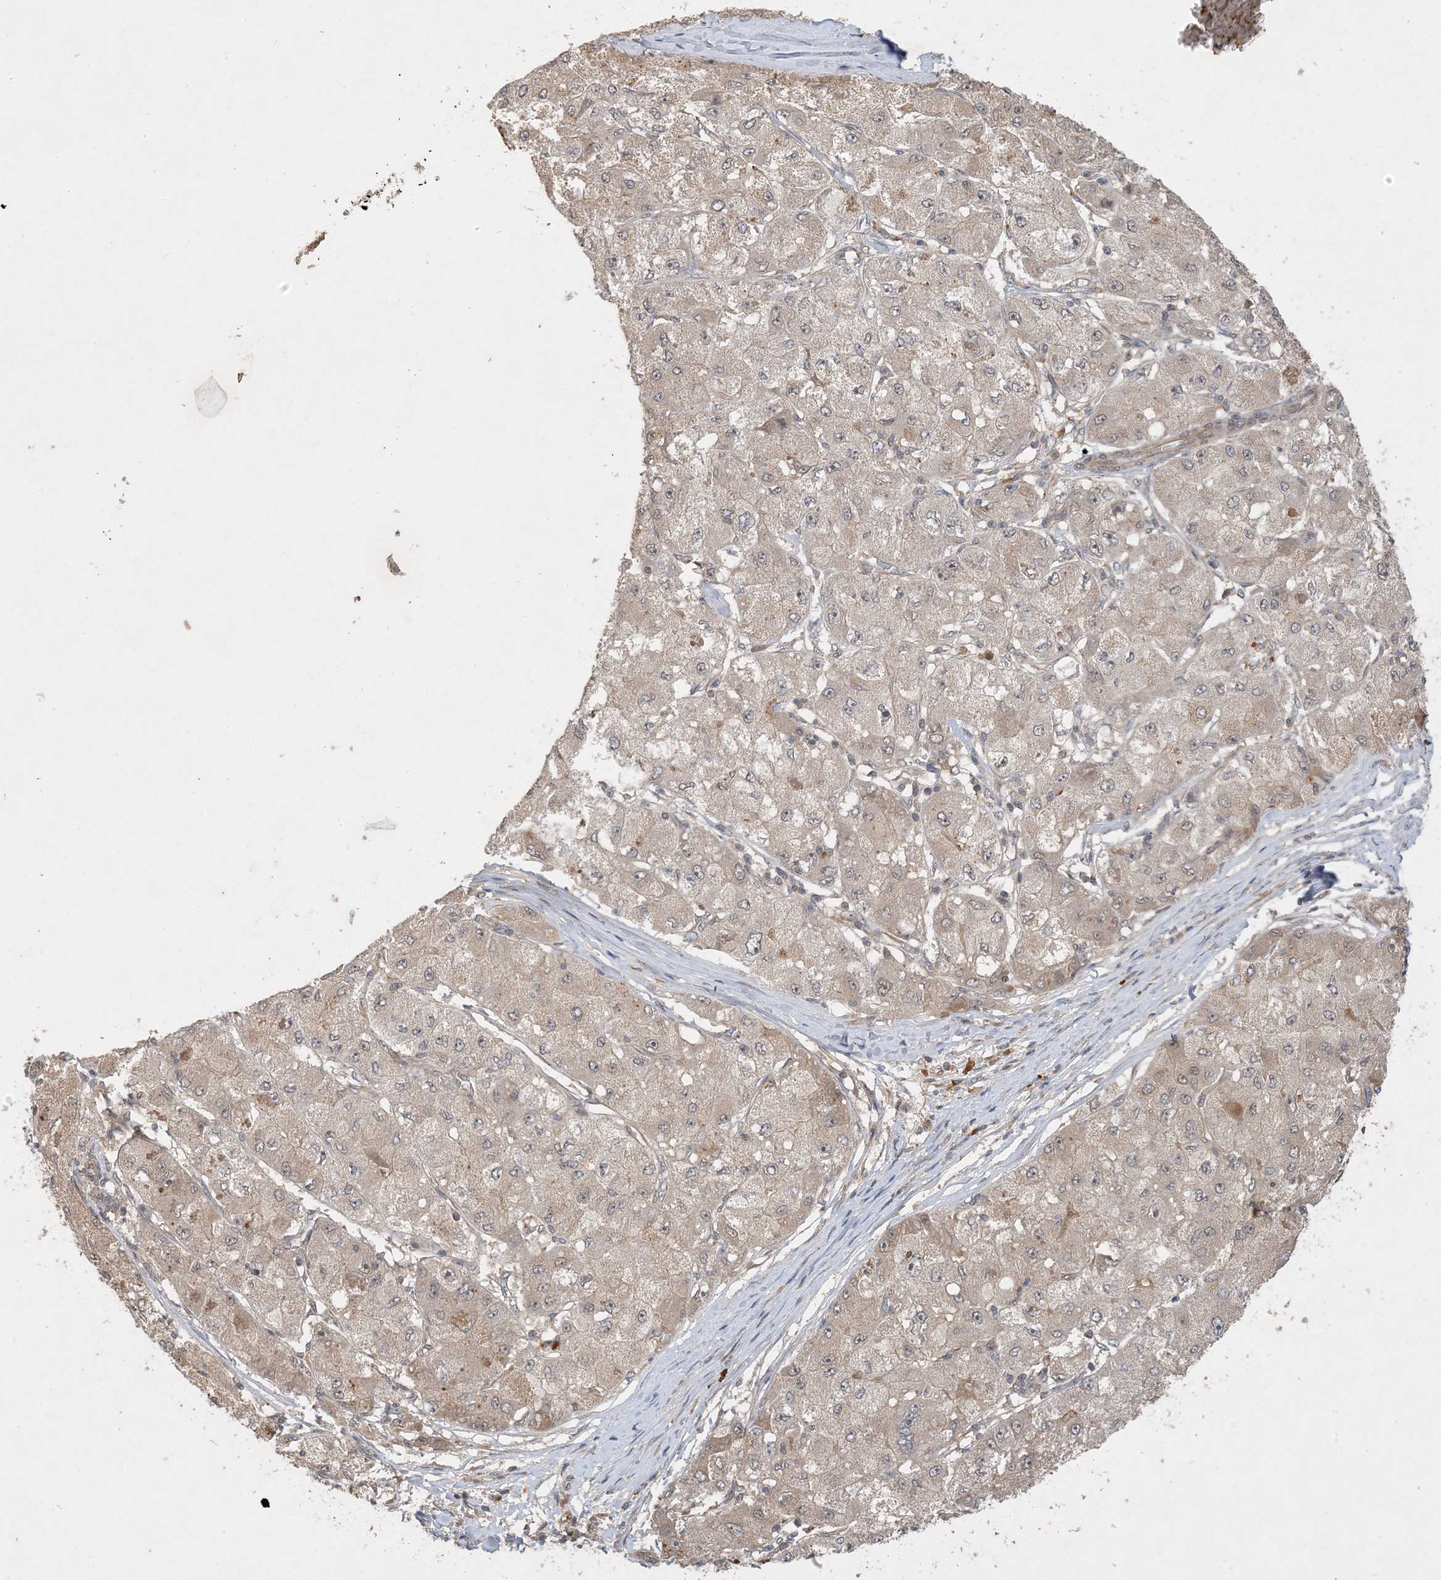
{"staining": {"intensity": "weak", "quantity": "25%-75%", "location": "cytoplasmic/membranous"}, "tissue": "liver cancer", "cell_type": "Tumor cells", "image_type": "cancer", "snomed": [{"axis": "morphology", "description": "Carcinoma, Hepatocellular, NOS"}, {"axis": "topography", "description": "Liver"}], "caption": "Hepatocellular carcinoma (liver) stained with a brown dye shows weak cytoplasmic/membranous positive staining in approximately 25%-75% of tumor cells.", "gene": "ZCCHC4", "patient": {"sex": "male", "age": 80}}